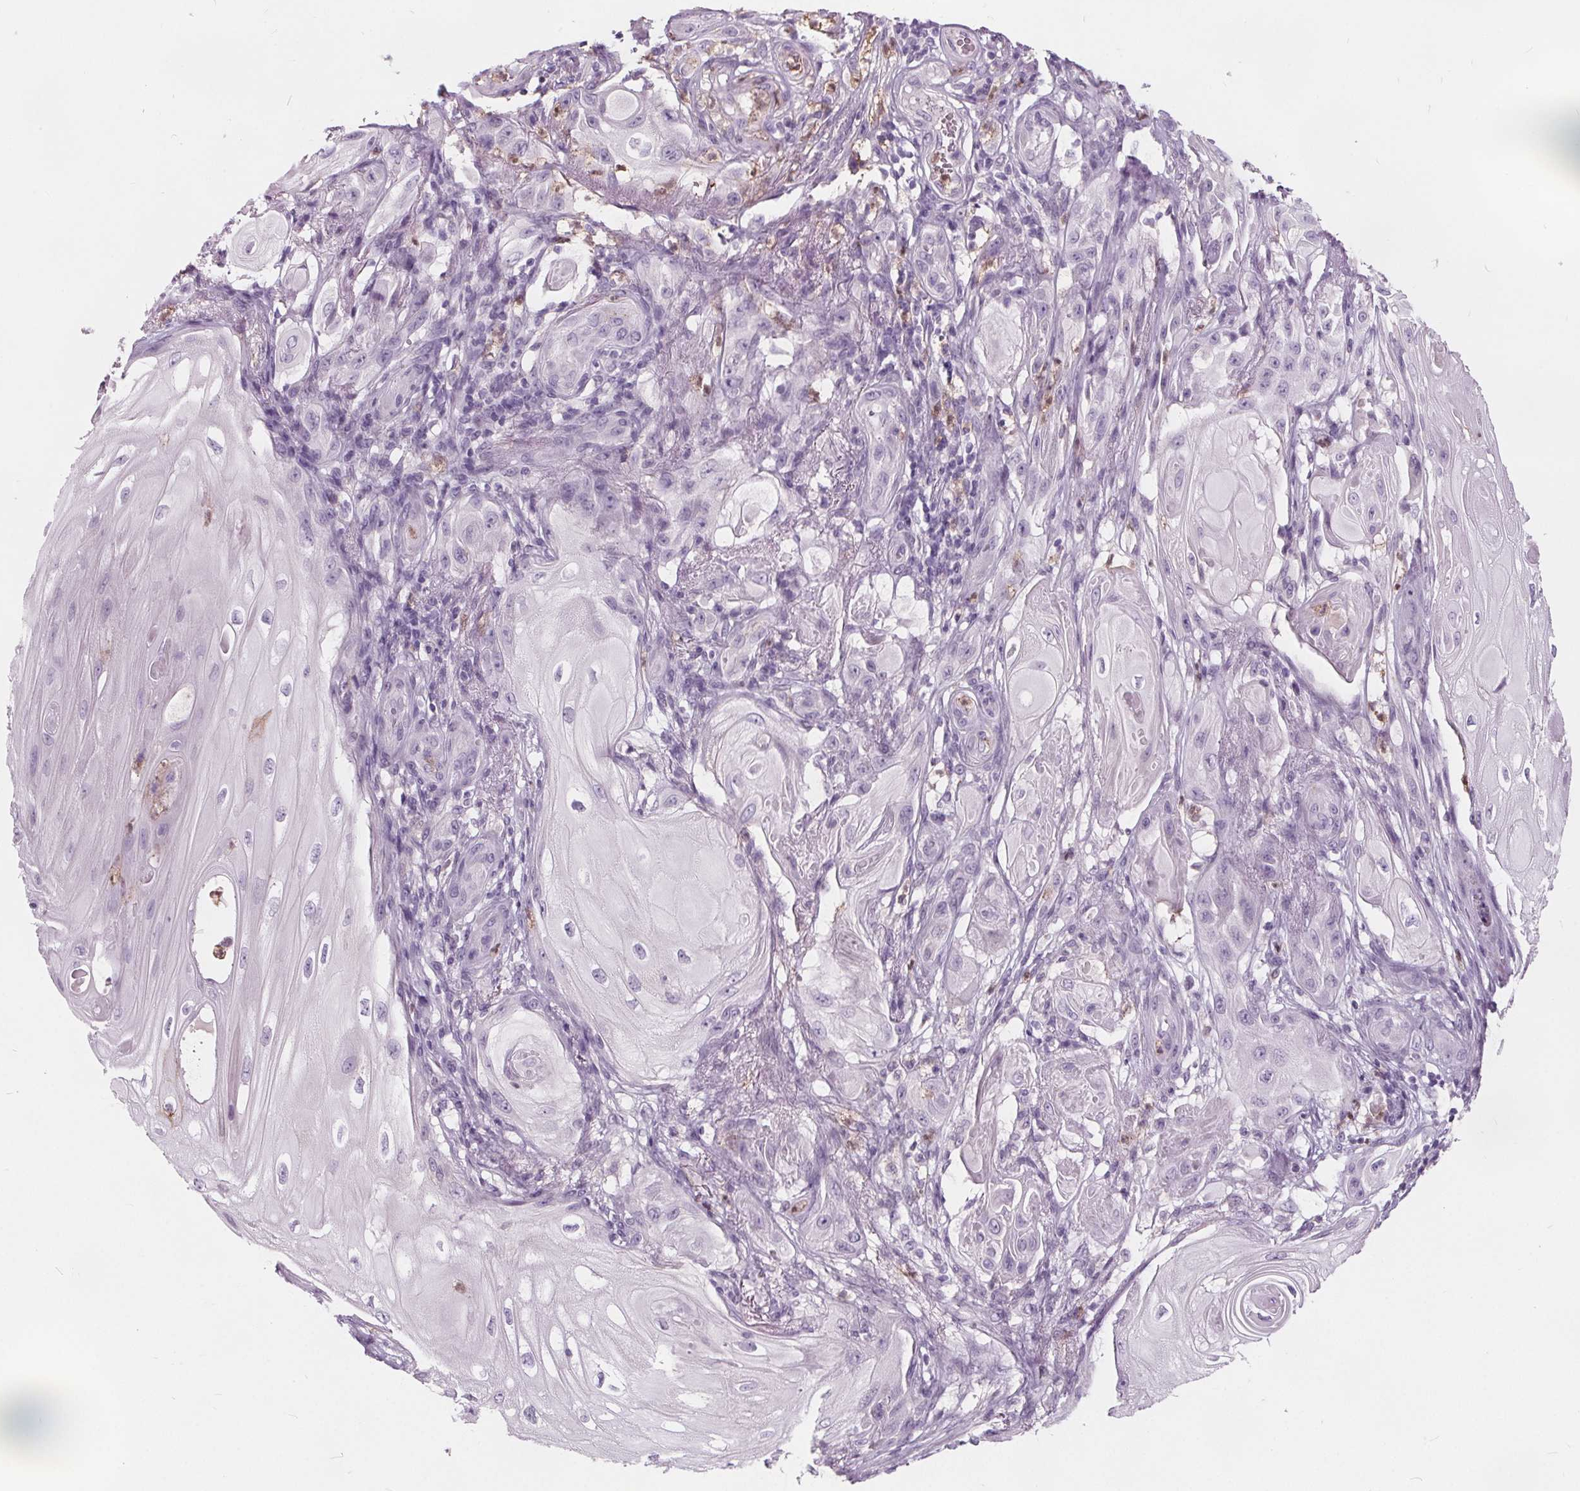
{"staining": {"intensity": "negative", "quantity": "none", "location": "none"}, "tissue": "skin cancer", "cell_type": "Tumor cells", "image_type": "cancer", "snomed": [{"axis": "morphology", "description": "Squamous cell carcinoma, NOS"}, {"axis": "topography", "description": "Skin"}], "caption": "Immunohistochemical staining of skin cancer reveals no significant expression in tumor cells. (Brightfield microscopy of DAB (3,3'-diaminobenzidine) immunohistochemistry at high magnification).", "gene": "HAAO", "patient": {"sex": "male", "age": 62}}